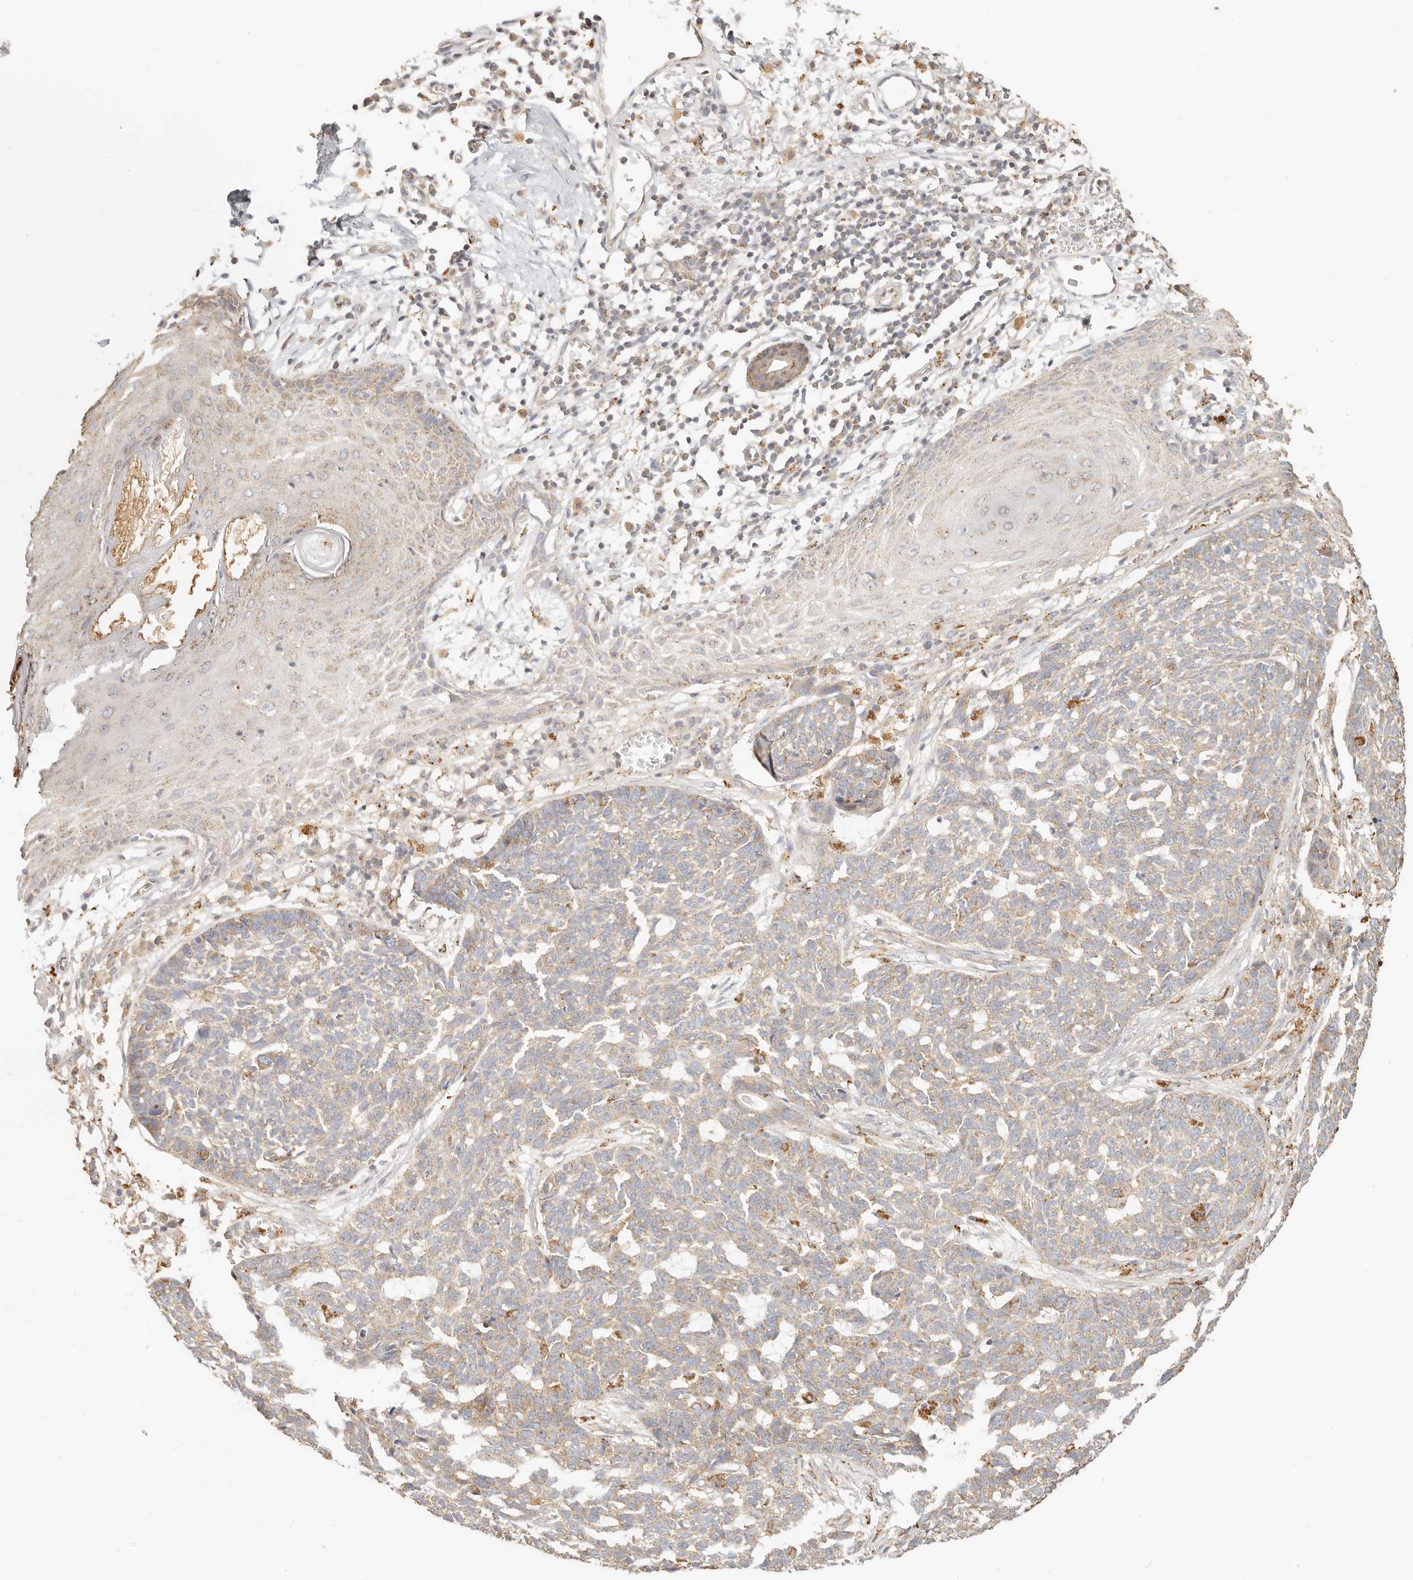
{"staining": {"intensity": "weak", "quantity": ">75%", "location": "cytoplasmic/membranous"}, "tissue": "skin cancer", "cell_type": "Tumor cells", "image_type": "cancer", "snomed": [{"axis": "morphology", "description": "Basal cell carcinoma"}, {"axis": "topography", "description": "Skin"}], "caption": "The photomicrograph shows immunohistochemical staining of skin cancer (basal cell carcinoma). There is weak cytoplasmic/membranous positivity is present in approximately >75% of tumor cells.", "gene": "CNMD", "patient": {"sex": "male", "age": 85}}